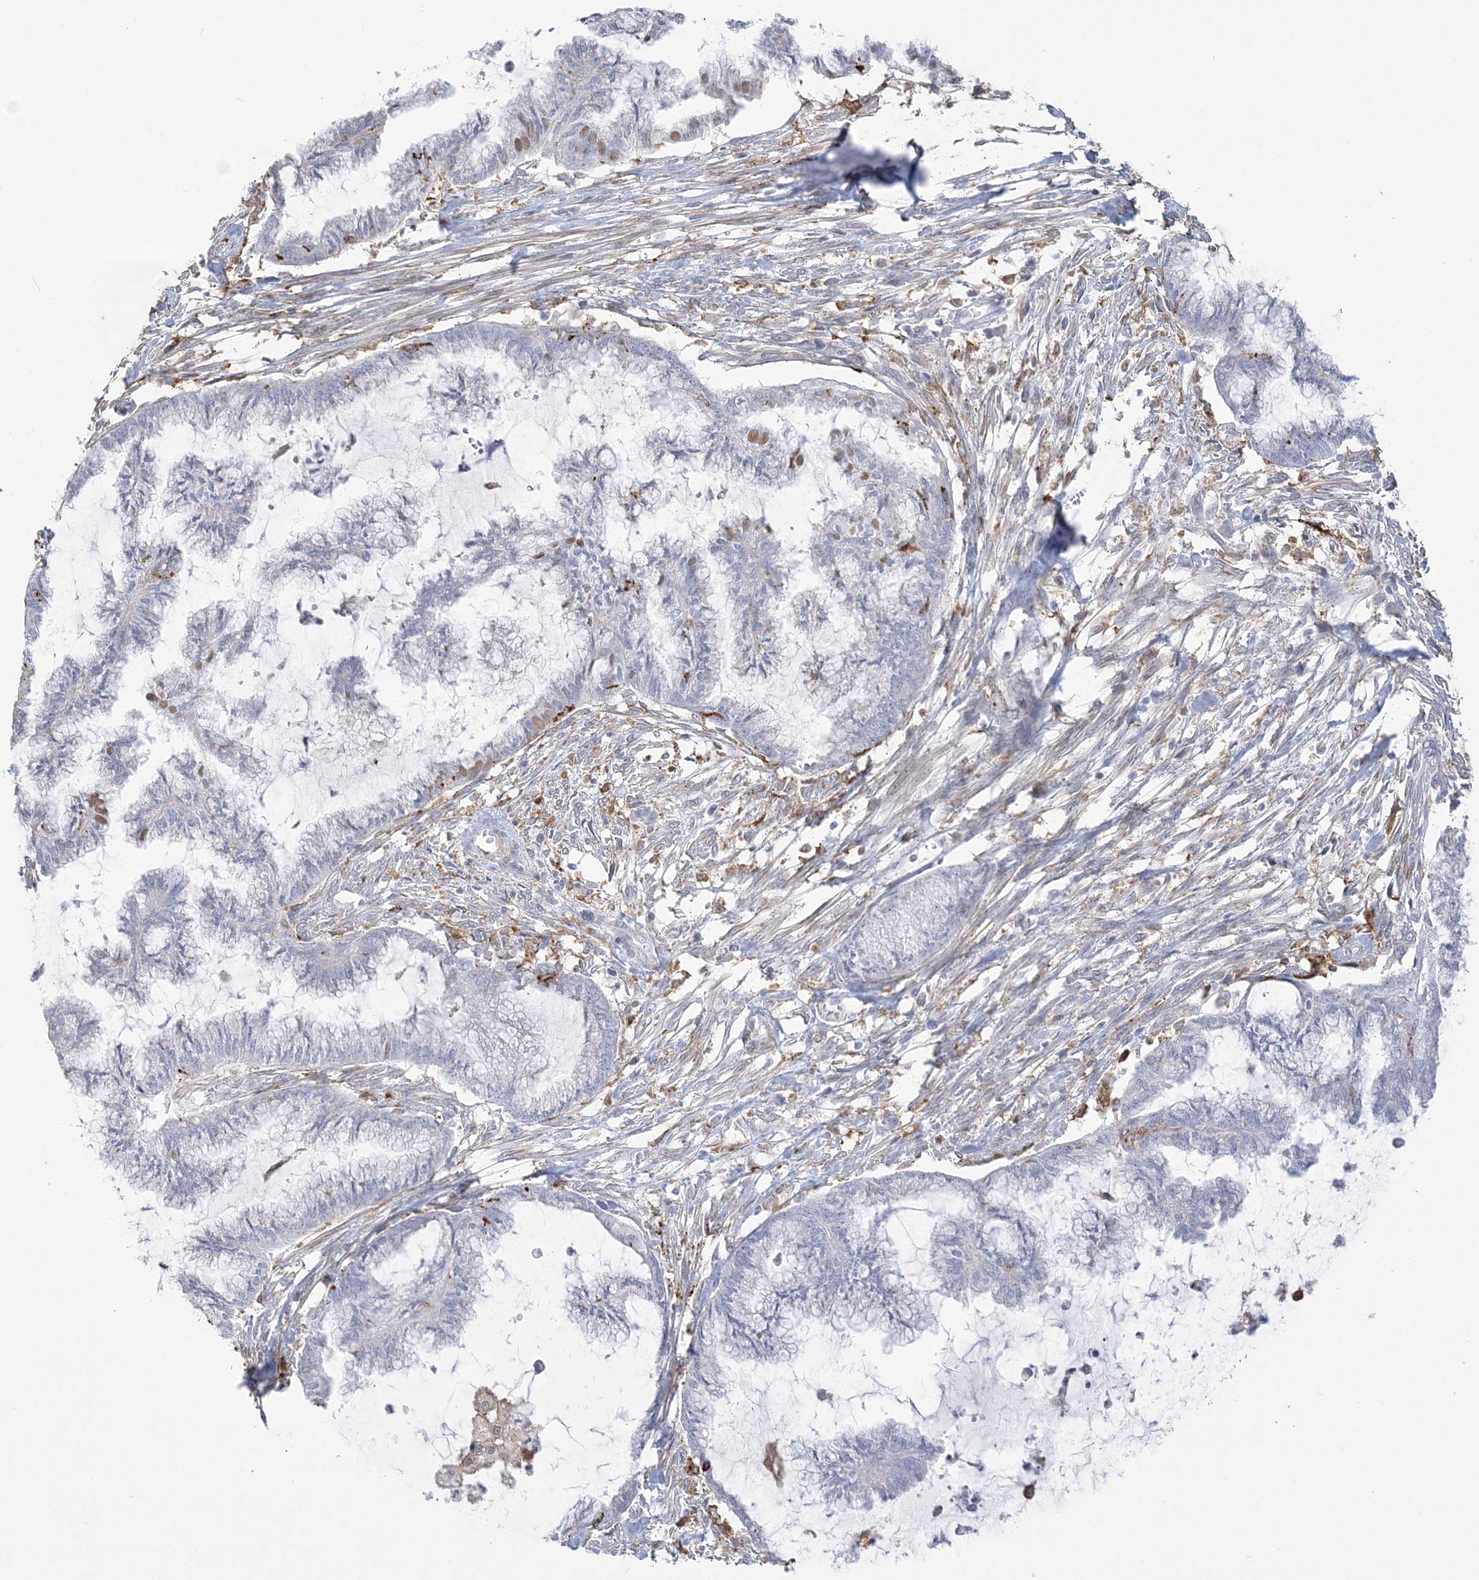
{"staining": {"intensity": "weak", "quantity": "<25%", "location": "nuclear"}, "tissue": "endometrial cancer", "cell_type": "Tumor cells", "image_type": "cancer", "snomed": [{"axis": "morphology", "description": "Adenocarcinoma, NOS"}, {"axis": "topography", "description": "Endometrium"}], "caption": "Human endometrial cancer (adenocarcinoma) stained for a protein using immunohistochemistry (IHC) reveals no positivity in tumor cells.", "gene": "HAAO", "patient": {"sex": "female", "age": 86}}